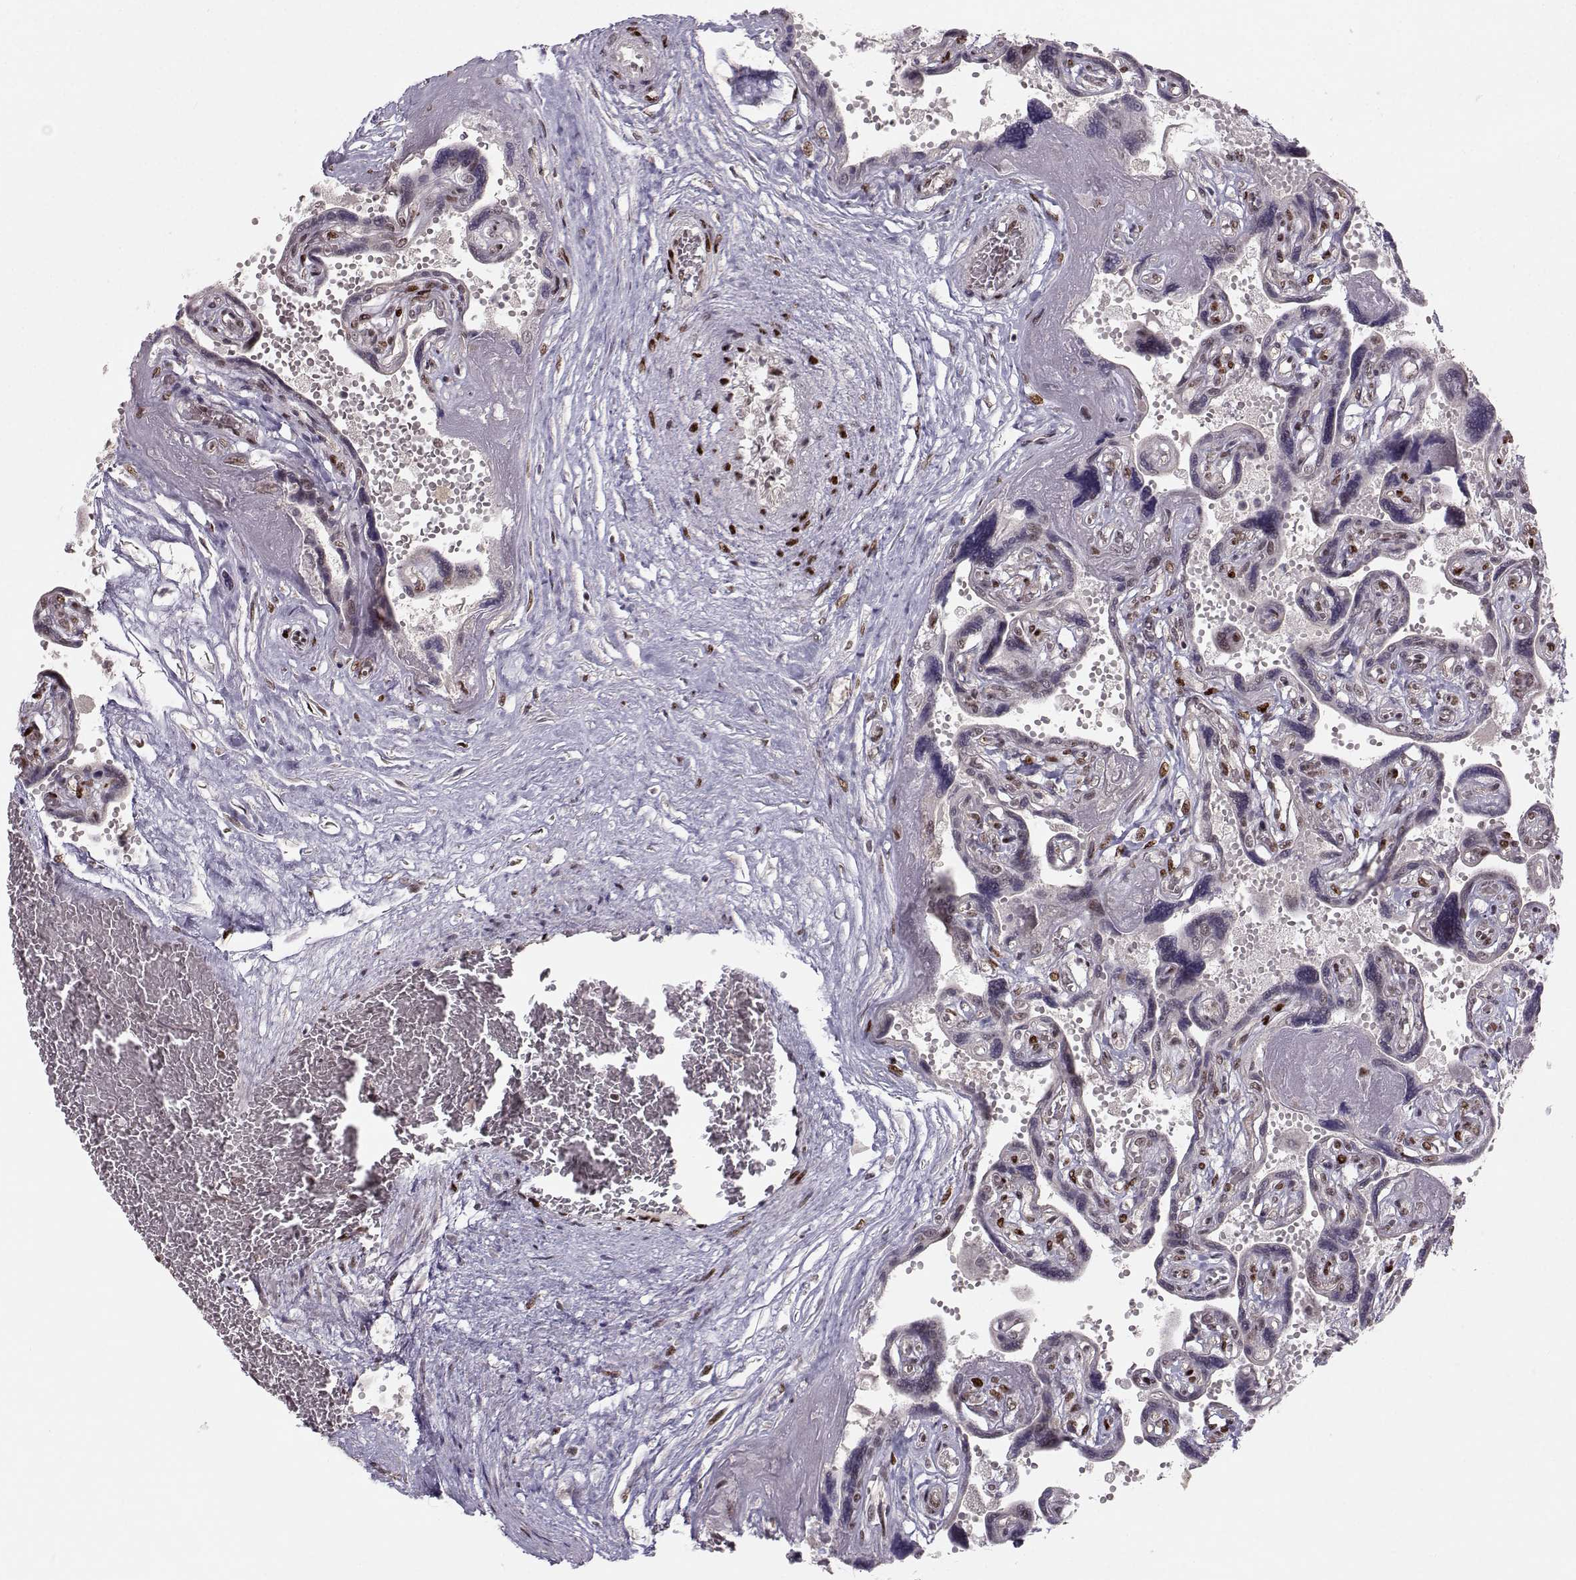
{"staining": {"intensity": "strong", "quantity": ">75%", "location": "nuclear"}, "tissue": "placenta", "cell_type": "Decidual cells", "image_type": "normal", "snomed": [{"axis": "morphology", "description": "Normal tissue, NOS"}, {"axis": "topography", "description": "Placenta"}], "caption": "About >75% of decidual cells in benign placenta show strong nuclear protein expression as visualized by brown immunohistochemical staining.", "gene": "SNAPC2", "patient": {"sex": "female", "age": 32}}